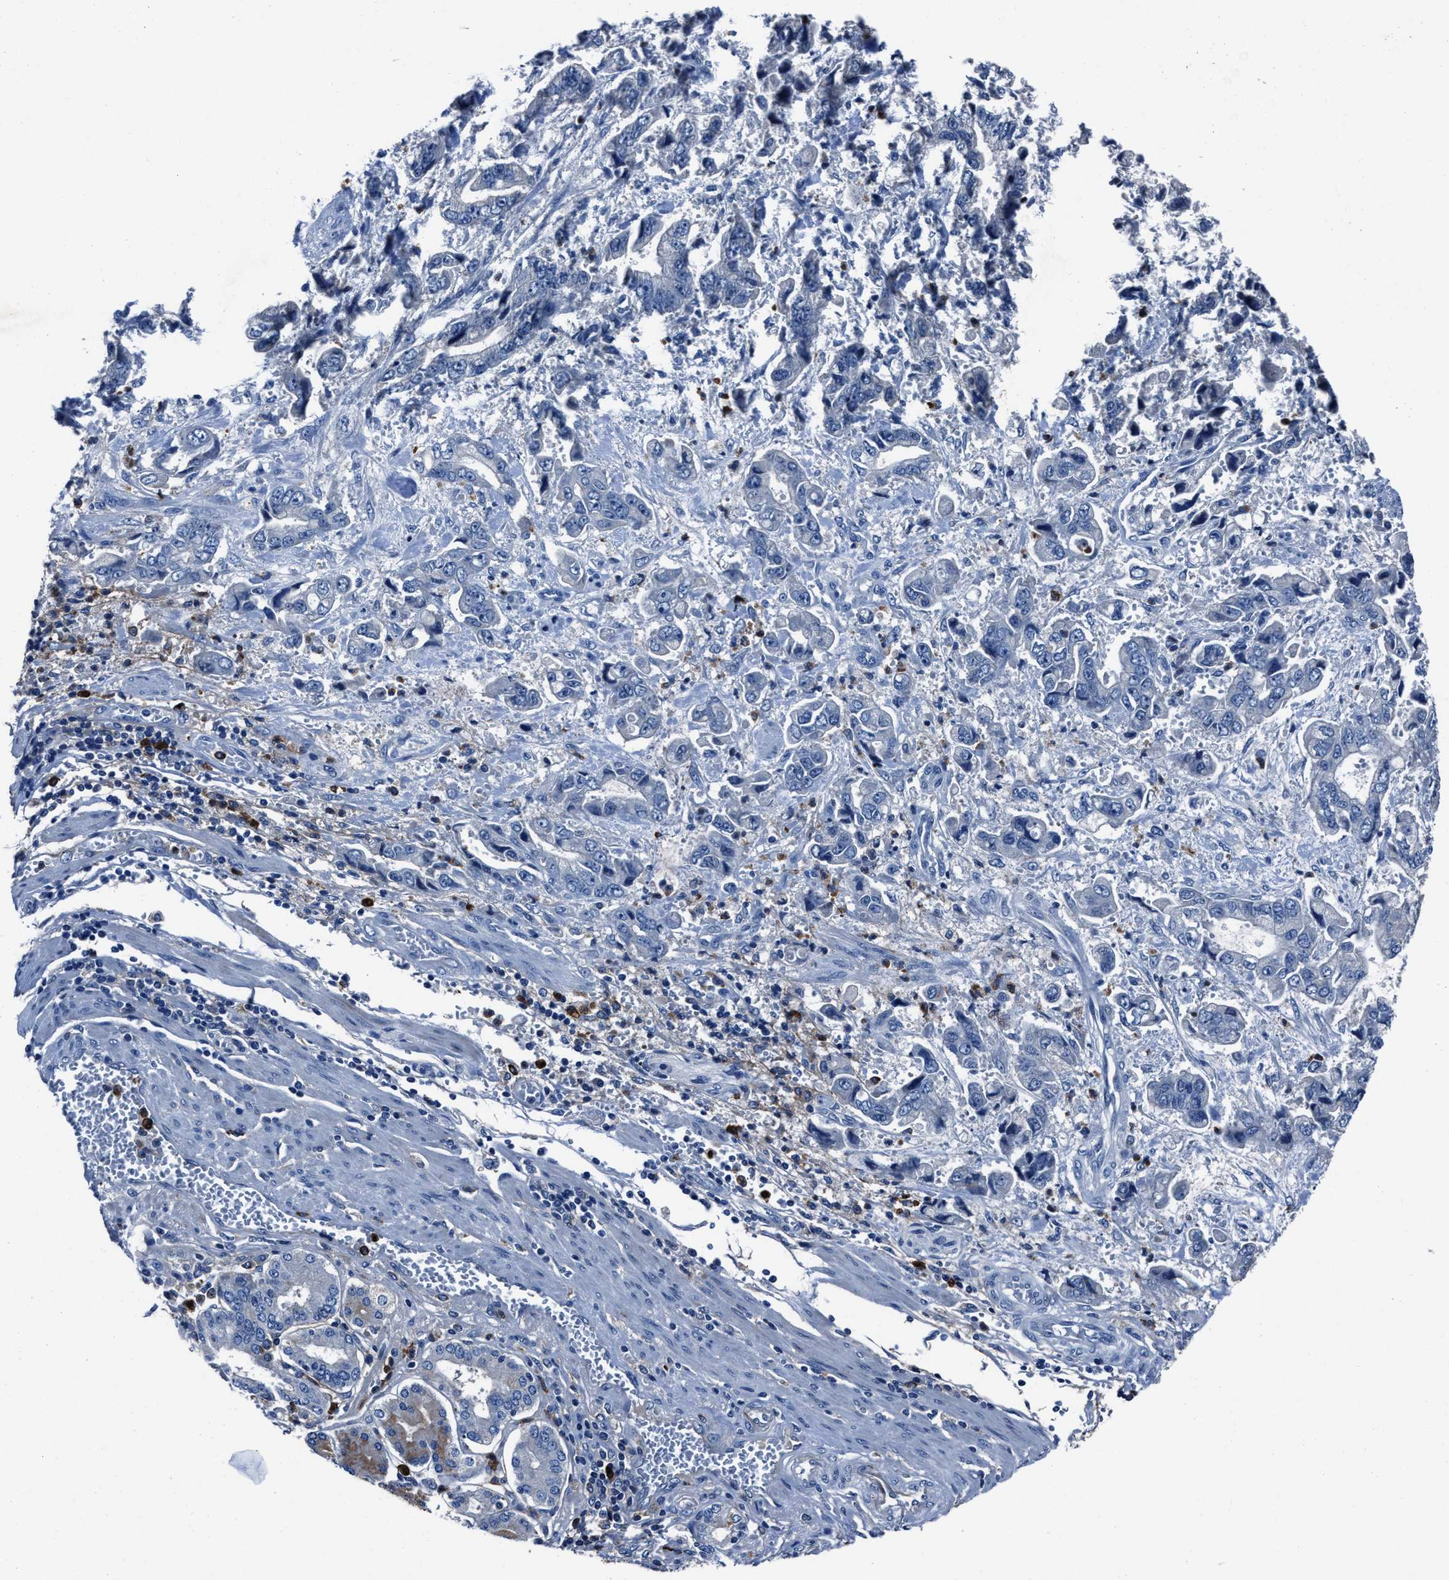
{"staining": {"intensity": "negative", "quantity": "none", "location": "none"}, "tissue": "stomach cancer", "cell_type": "Tumor cells", "image_type": "cancer", "snomed": [{"axis": "morphology", "description": "Normal tissue, NOS"}, {"axis": "morphology", "description": "Adenocarcinoma, NOS"}, {"axis": "topography", "description": "Stomach"}], "caption": "DAB (3,3'-diaminobenzidine) immunohistochemical staining of stomach cancer (adenocarcinoma) exhibits no significant expression in tumor cells.", "gene": "FGL2", "patient": {"sex": "male", "age": 62}}